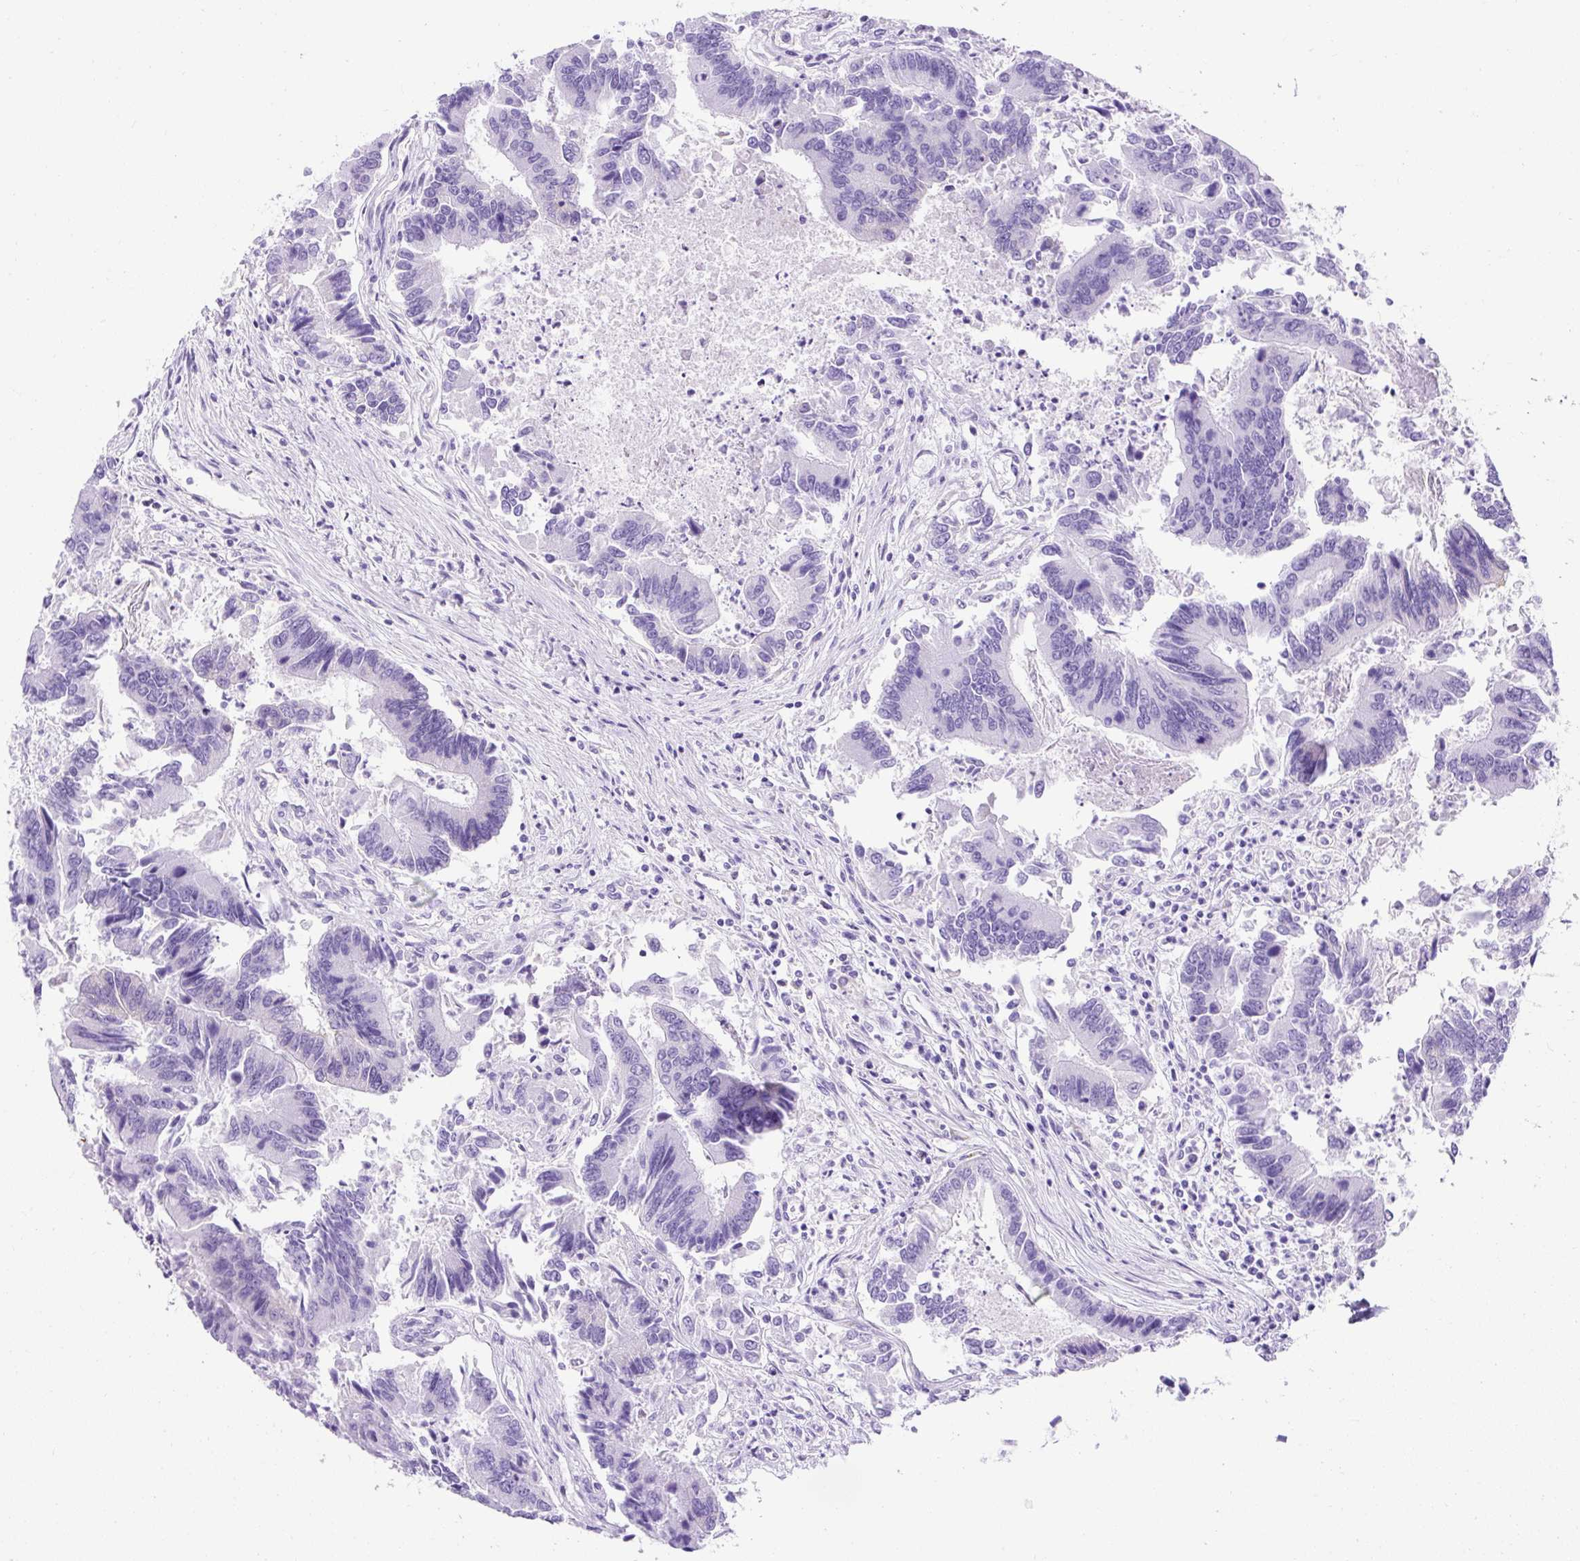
{"staining": {"intensity": "negative", "quantity": "none", "location": "none"}, "tissue": "colorectal cancer", "cell_type": "Tumor cells", "image_type": "cancer", "snomed": [{"axis": "morphology", "description": "Adenocarcinoma, NOS"}, {"axis": "topography", "description": "Colon"}], "caption": "Tumor cells are negative for protein expression in human colorectal cancer (adenocarcinoma).", "gene": "KRT12", "patient": {"sex": "female", "age": 67}}